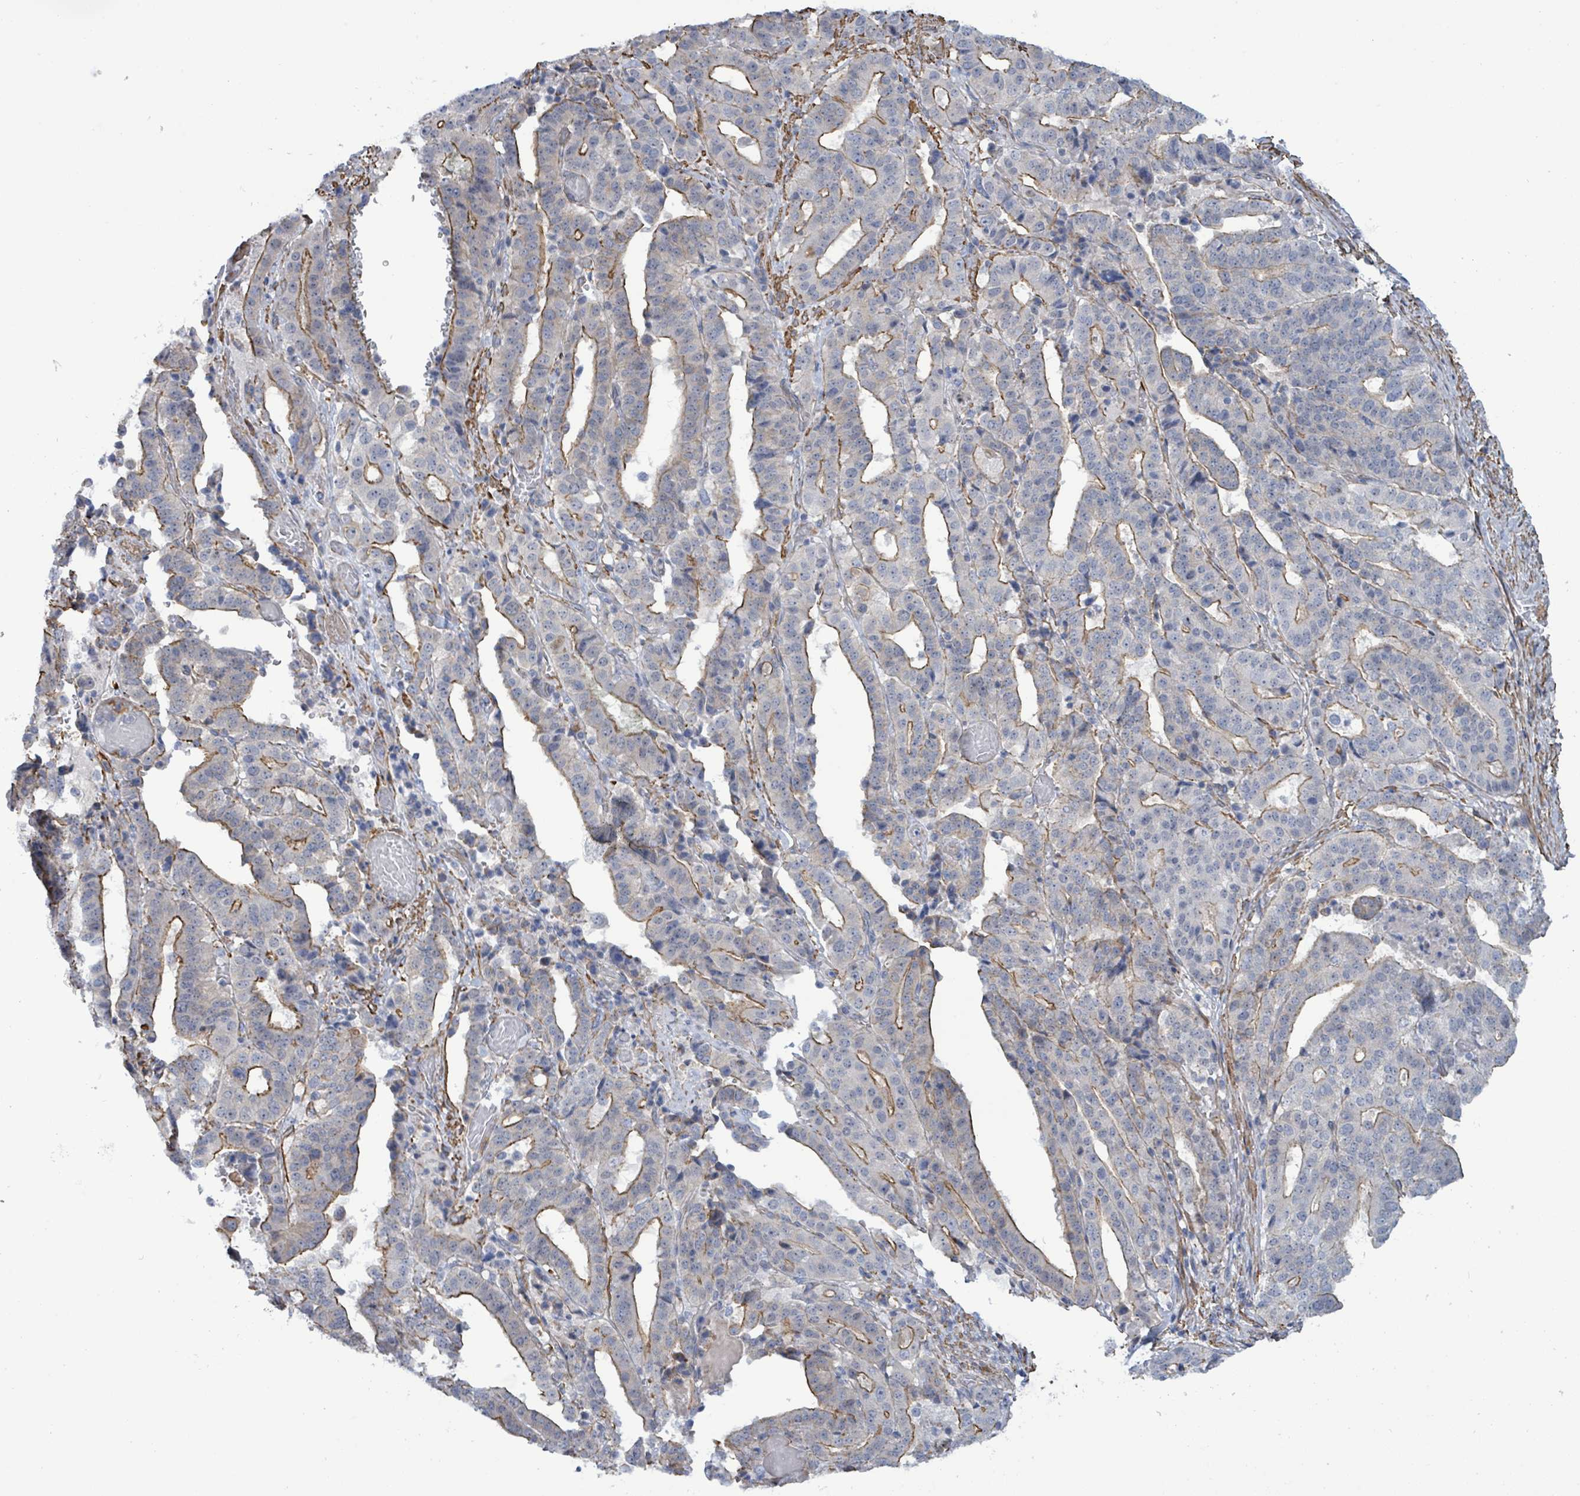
{"staining": {"intensity": "moderate", "quantity": "25%-75%", "location": "cytoplasmic/membranous"}, "tissue": "stomach cancer", "cell_type": "Tumor cells", "image_type": "cancer", "snomed": [{"axis": "morphology", "description": "Adenocarcinoma, NOS"}, {"axis": "topography", "description": "Stomach"}], "caption": "Immunohistochemistry (IHC) image of stomach cancer (adenocarcinoma) stained for a protein (brown), which displays medium levels of moderate cytoplasmic/membranous positivity in about 25%-75% of tumor cells.", "gene": "DMRTC1B", "patient": {"sex": "male", "age": 48}}